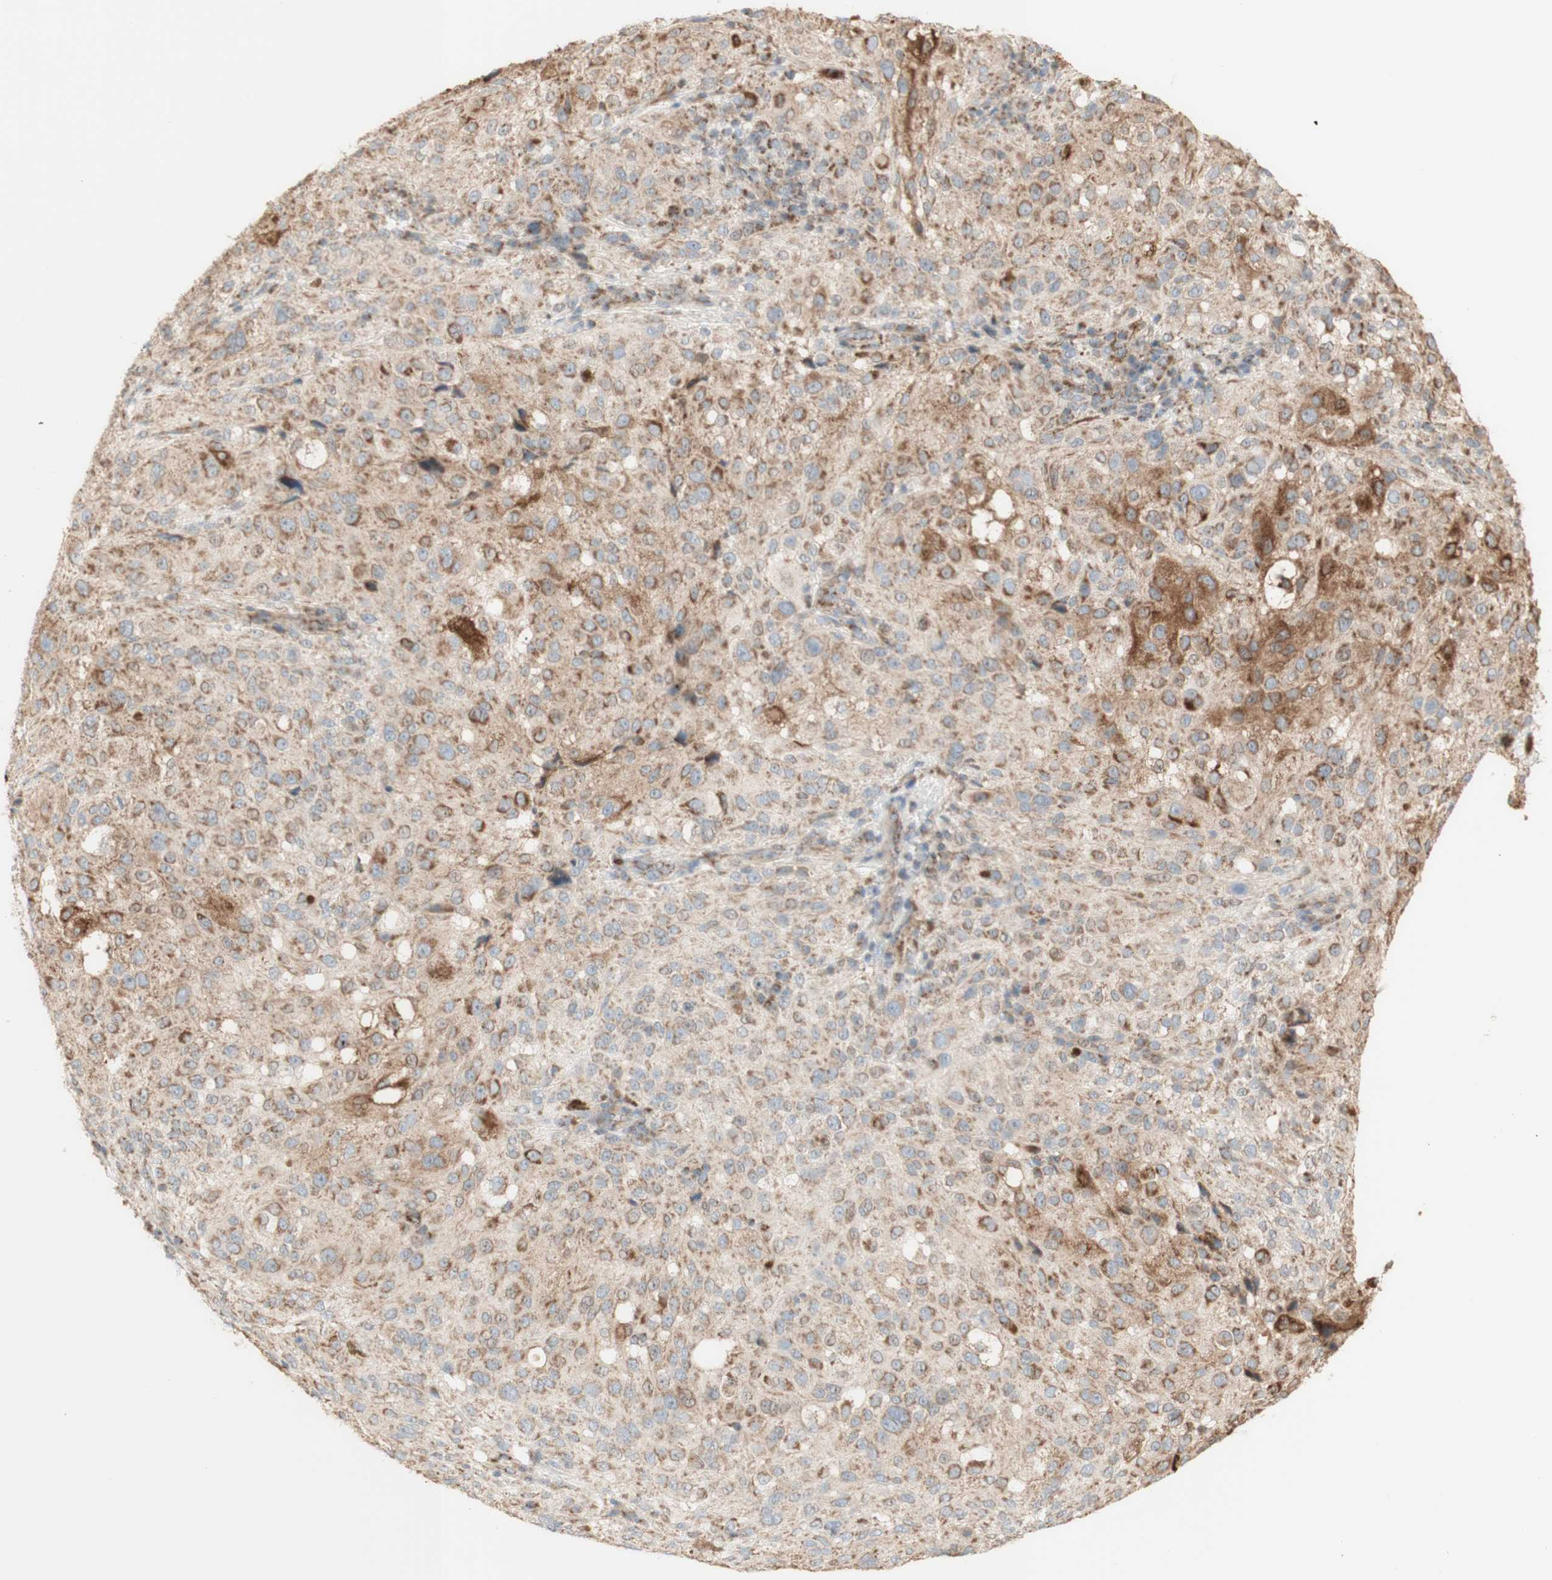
{"staining": {"intensity": "moderate", "quantity": "25%-75%", "location": "cytoplasmic/membranous"}, "tissue": "melanoma", "cell_type": "Tumor cells", "image_type": "cancer", "snomed": [{"axis": "morphology", "description": "Necrosis, NOS"}, {"axis": "morphology", "description": "Malignant melanoma, NOS"}, {"axis": "topography", "description": "Skin"}], "caption": "Malignant melanoma tissue displays moderate cytoplasmic/membranous staining in about 25%-75% of tumor cells, visualized by immunohistochemistry.", "gene": "LETM1", "patient": {"sex": "female", "age": 87}}